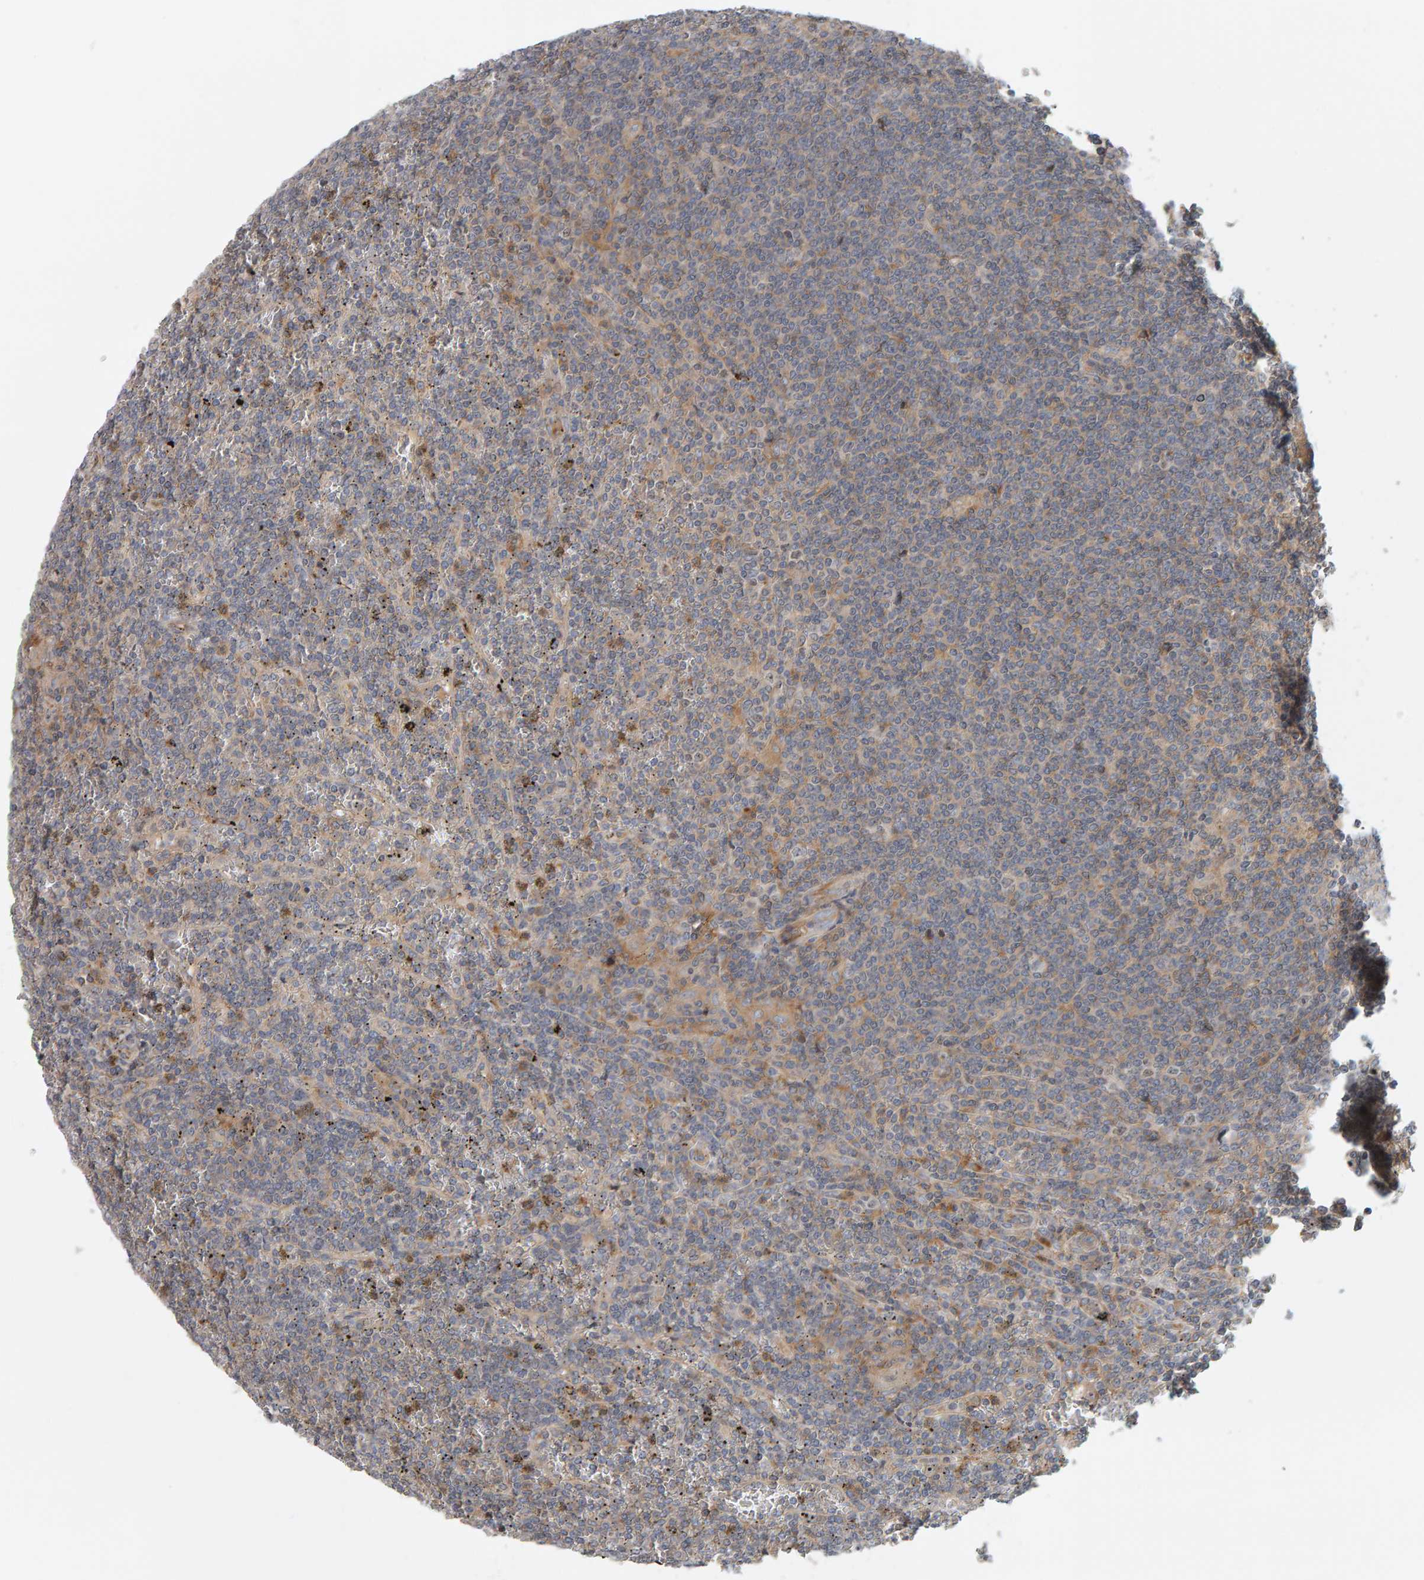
{"staining": {"intensity": "weak", "quantity": "25%-75%", "location": "cytoplasmic/membranous"}, "tissue": "lymphoma", "cell_type": "Tumor cells", "image_type": "cancer", "snomed": [{"axis": "morphology", "description": "Malignant lymphoma, non-Hodgkin's type, Low grade"}, {"axis": "topography", "description": "Spleen"}], "caption": "This photomicrograph shows low-grade malignant lymphoma, non-Hodgkin's type stained with immunohistochemistry to label a protein in brown. The cytoplasmic/membranous of tumor cells show weak positivity for the protein. Nuclei are counter-stained blue.", "gene": "C9orf72", "patient": {"sex": "female", "age": 19}}